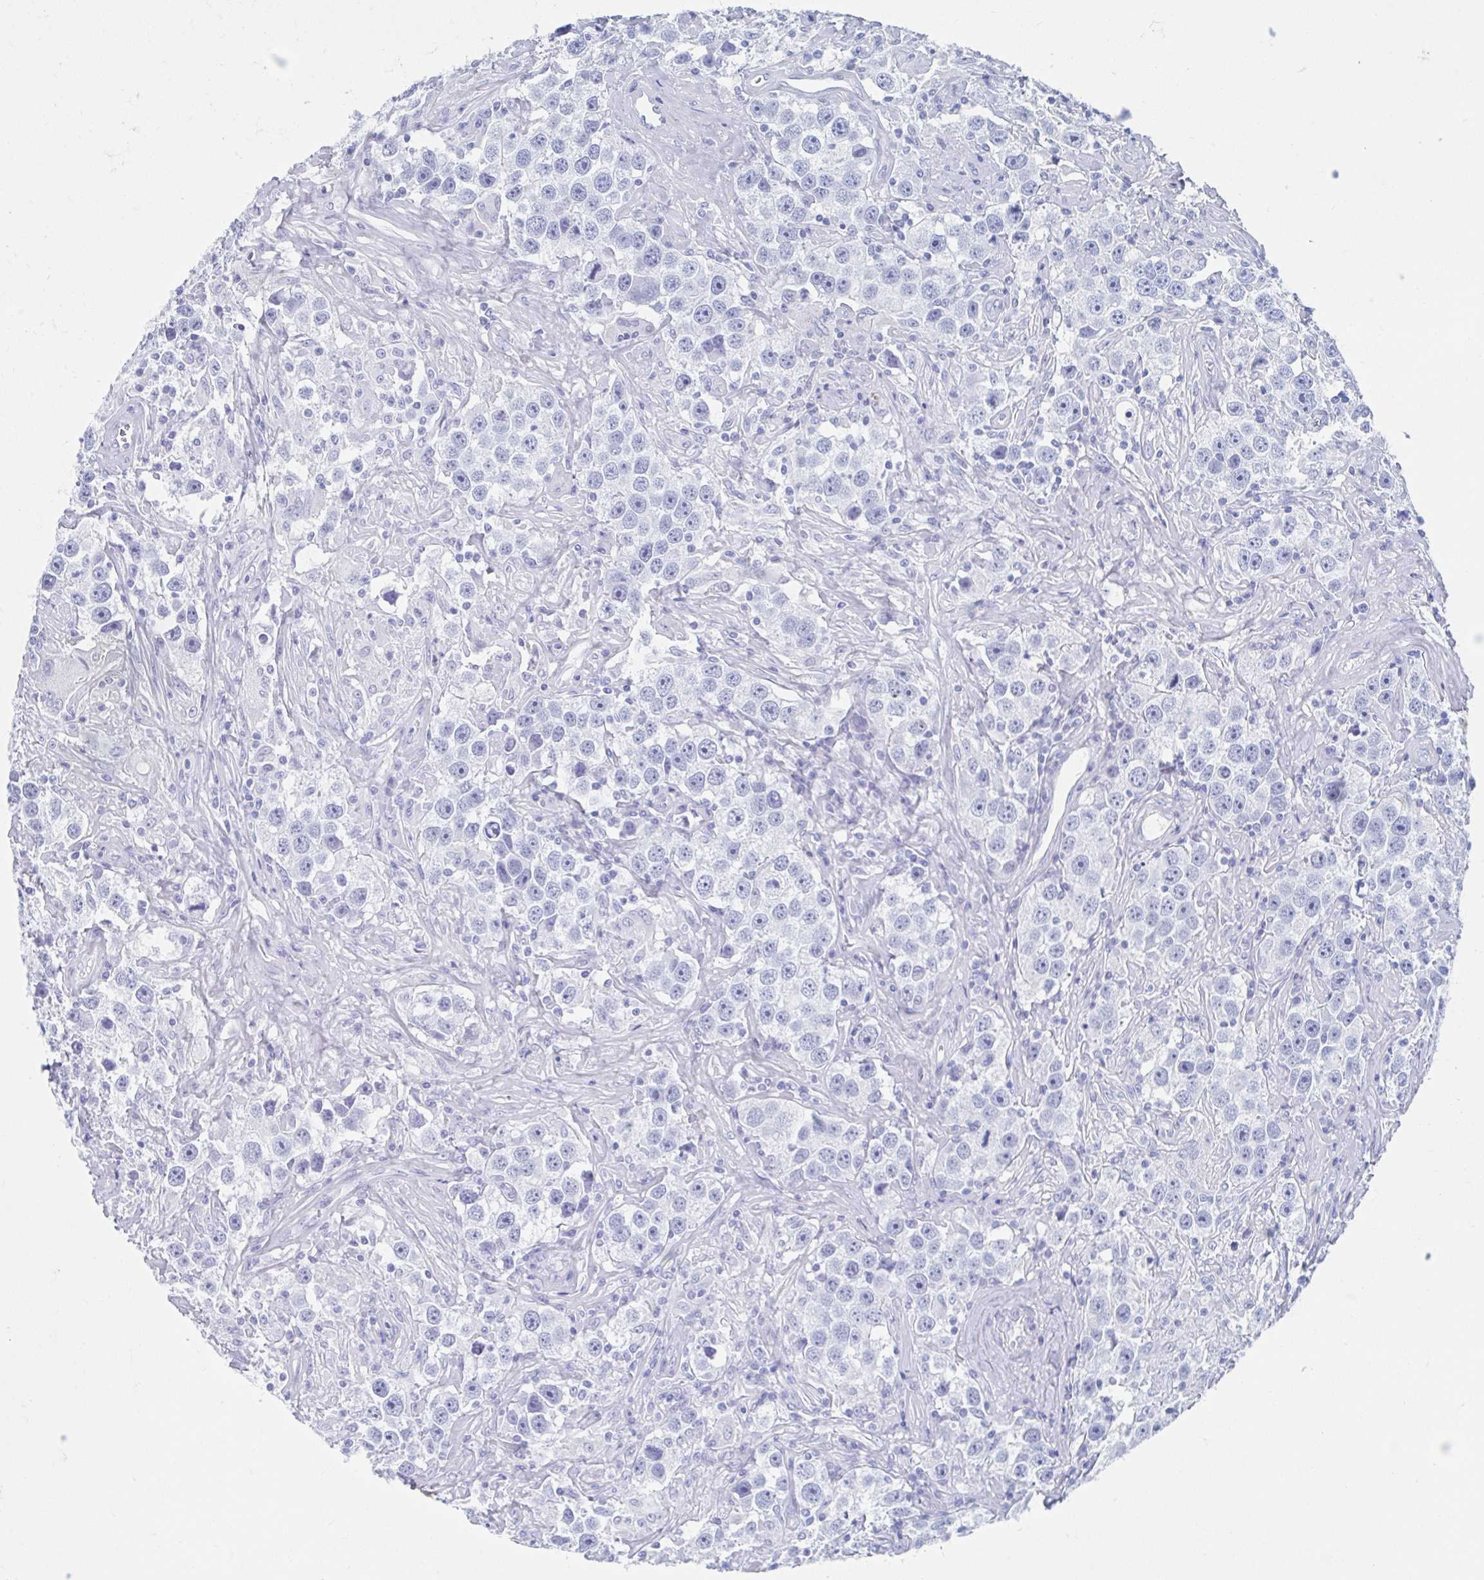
{"staining": {"intensity": "negative", "quantity": "none", "location": "none"}, "tissue": "testis cancer", "cell_type": "Tumor cells", "image_type": "cancer", "snomed": [{"axis": "morphology", "description": "Seminoma, NOS"}, {"axis": "topography", "description": "Testis"}], "caption": "Immunohistochemistry (IHC) of testis cancer displays no staining in tumor cells. (DAB immunohistochemistry (IHC) visualized using brightfield microscopy, high magnification).", "gene": "C10orf53", "patient": {"sex": "male", "age": 49}}